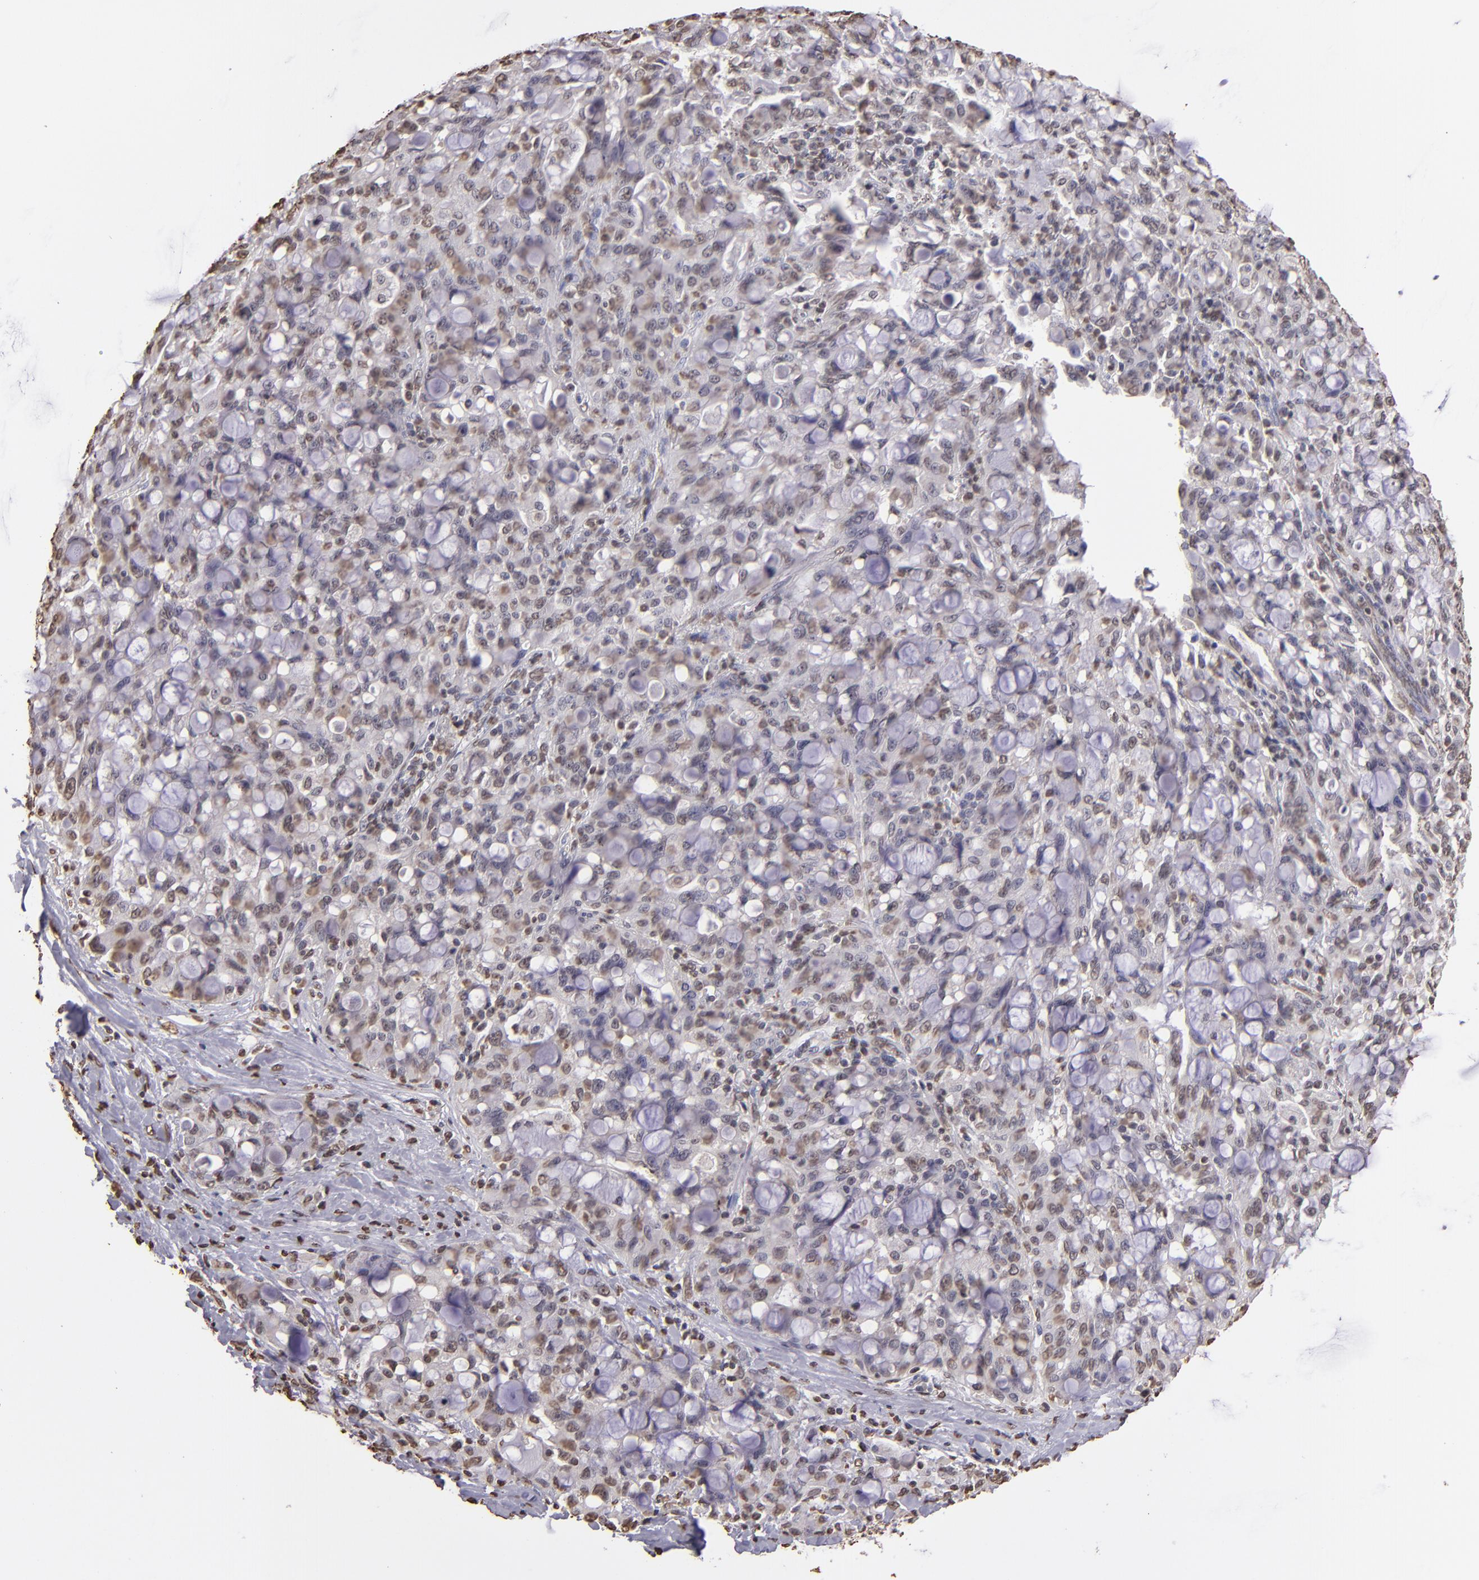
{"staining": {"intensity": "weak", "quantity": "<25%", "location": "nuclear"}, "tissue": "lung cancer", "cell_type": "Tumor cells", "image_type": "cancer", "snomed": [{"axis": "morphology", "description": "Adenocarcinoma, NOS"}, {"axis": "topography", "description": "Lung"}], "caption": "Tumor cells show no significant expression in adenocarcinoma (lung).", "gene": "LBX1", "patient": {"sex": "female", "age": 44}}